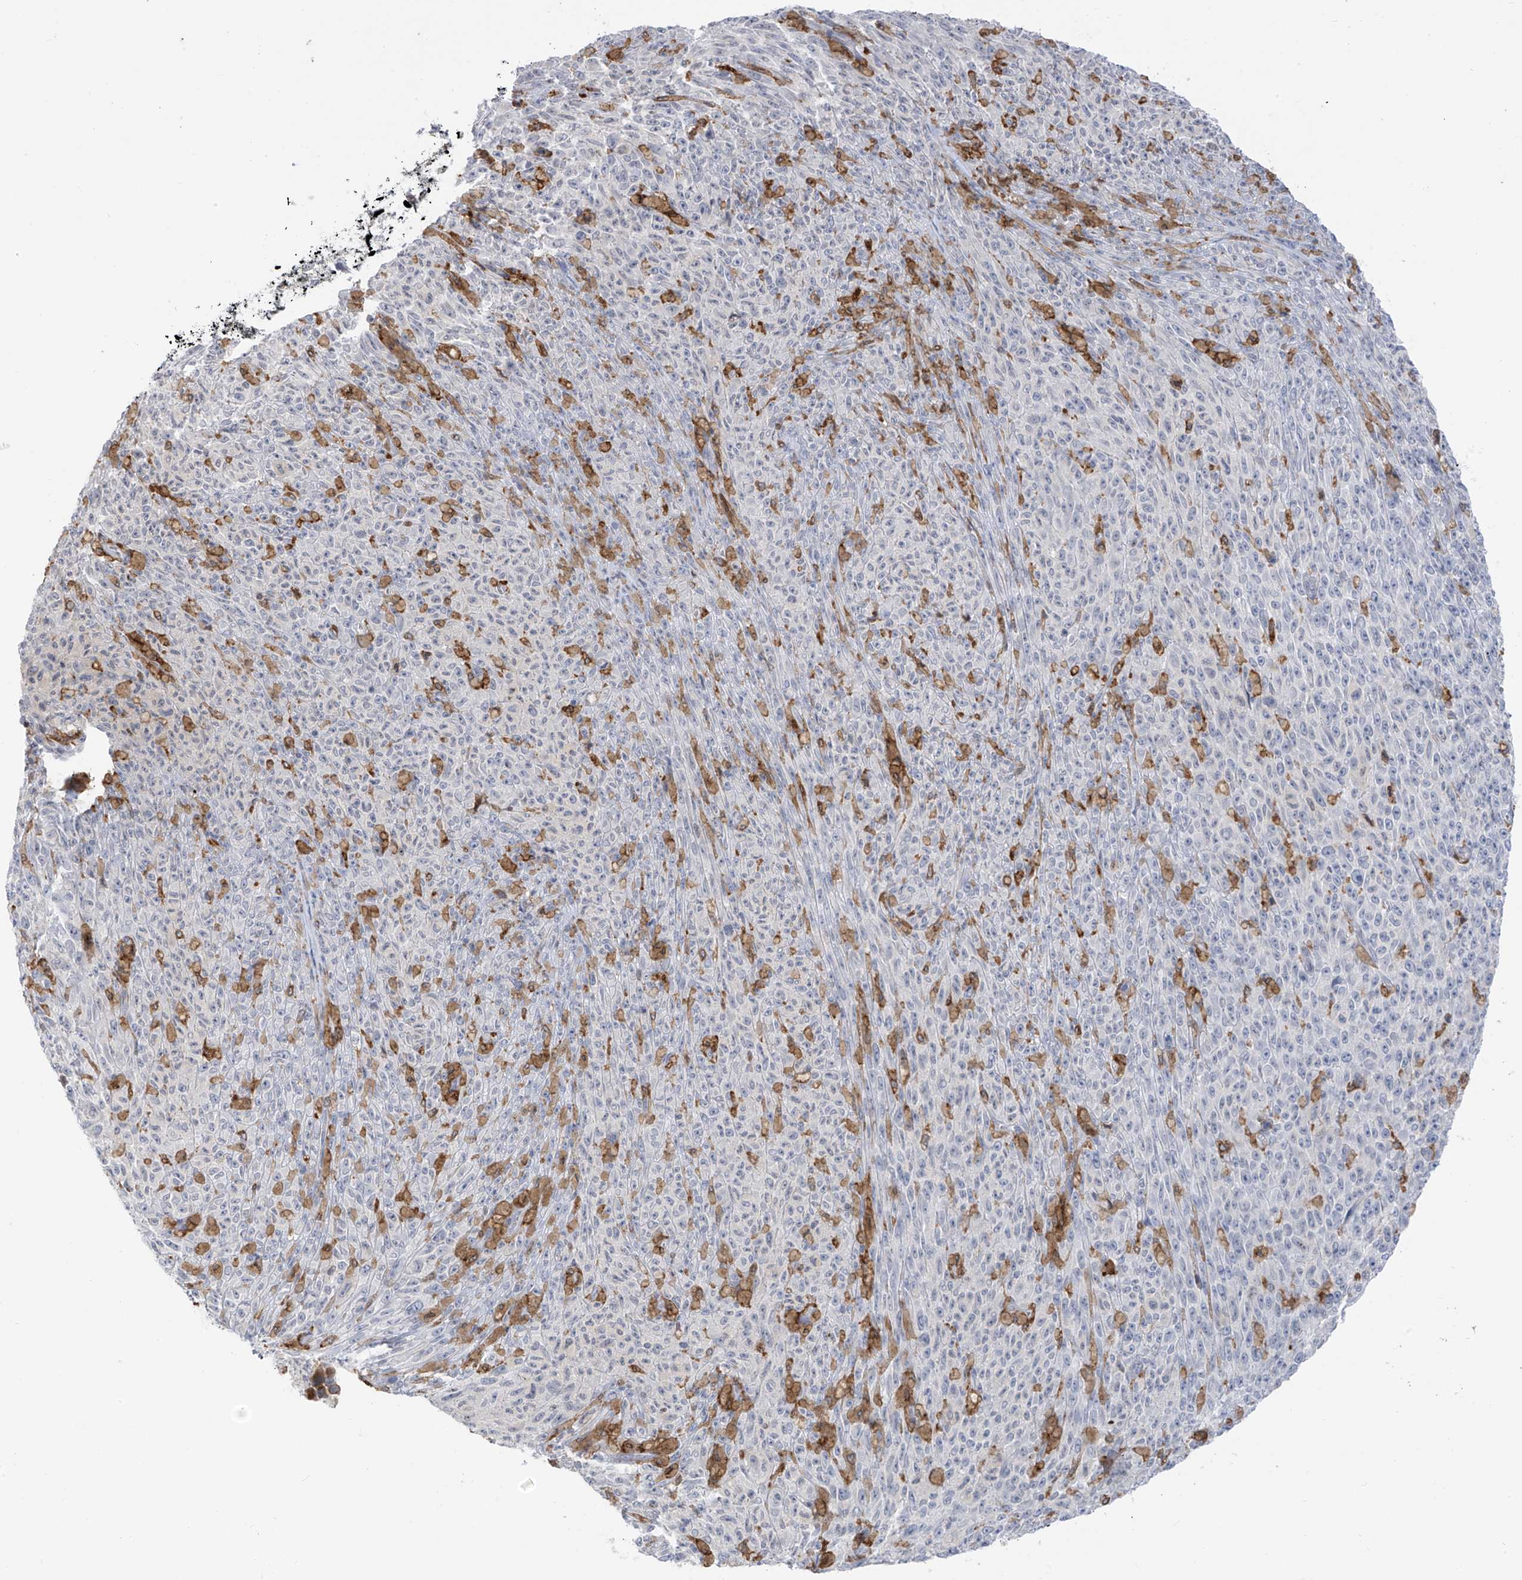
{"staining": {"intensity": "negative", "quantity": "none", "location": "none"}, "tissue": "melanoma", "cell_type": "Tumor cells", "image_type": "cancer", "snomed": [{"axis": "morphology", "description": "Malignant melanoma, NOS"}, {"axis": "topography", "description": "Skin"}], "caption": "Protein analysis of melanoma reveals no significant positivity in tumor cells.", "gene": "TBXAS1", "patient": {"sex": "female", "age": 82}}